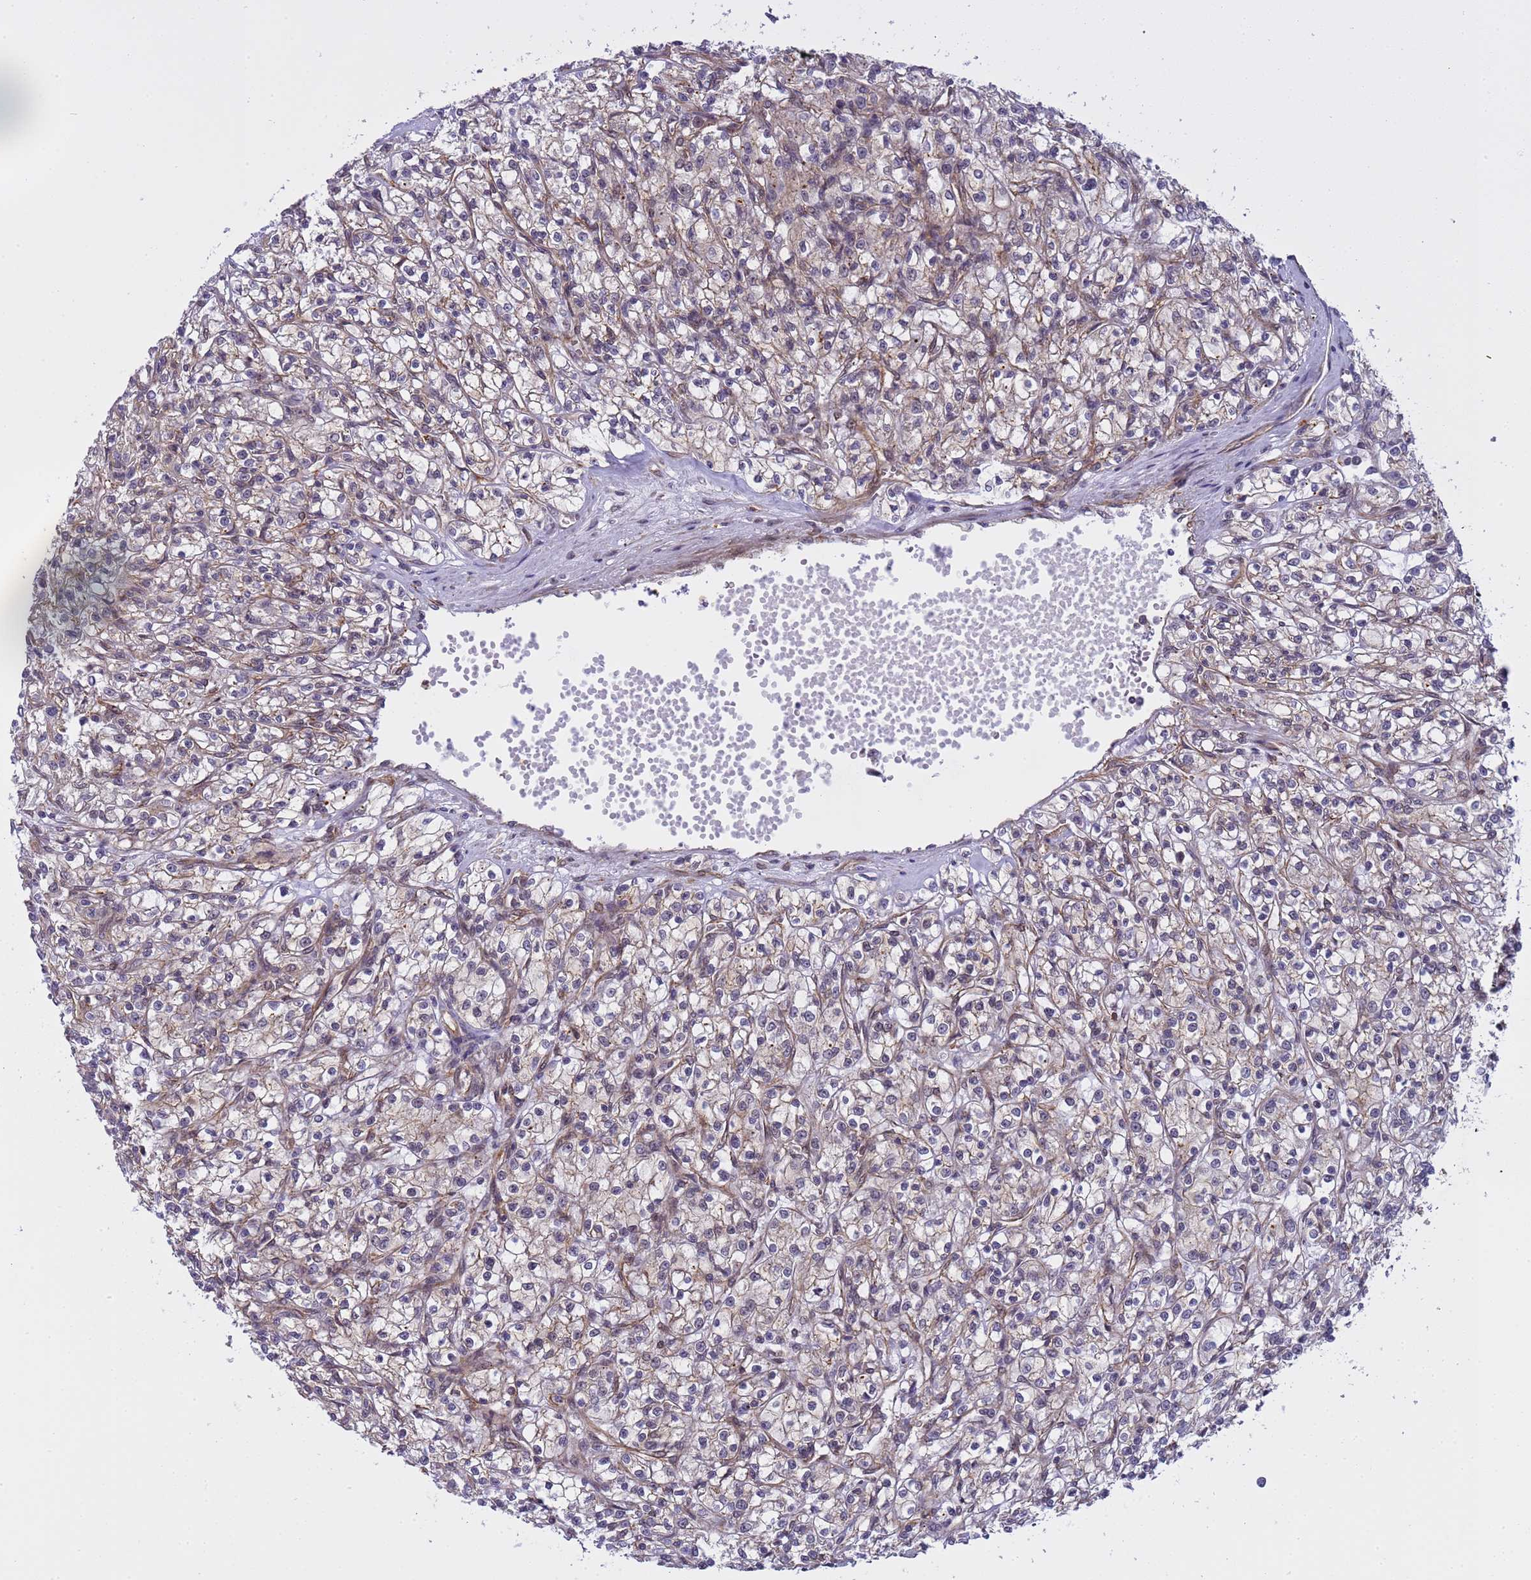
{"staining": {"intensity": "negative", "quantity": "none", "location": "none"}, "tissue": "renal cancer", "cell_type": "Tumor cells", "image_type": "cancer", "snomed": [{"axis": "morphology", "description": "Adenocarcinoma, NOS"}, {"axis": "topography", "description": "Kidney"}], "caption": "DAB (3,3'-diaminobenzidine) immunohistochemical staining of renal cancer displays no significant expression in tumor cells.", "gene": "EMC2", "patient": {"sex": "female", "age": 59}}